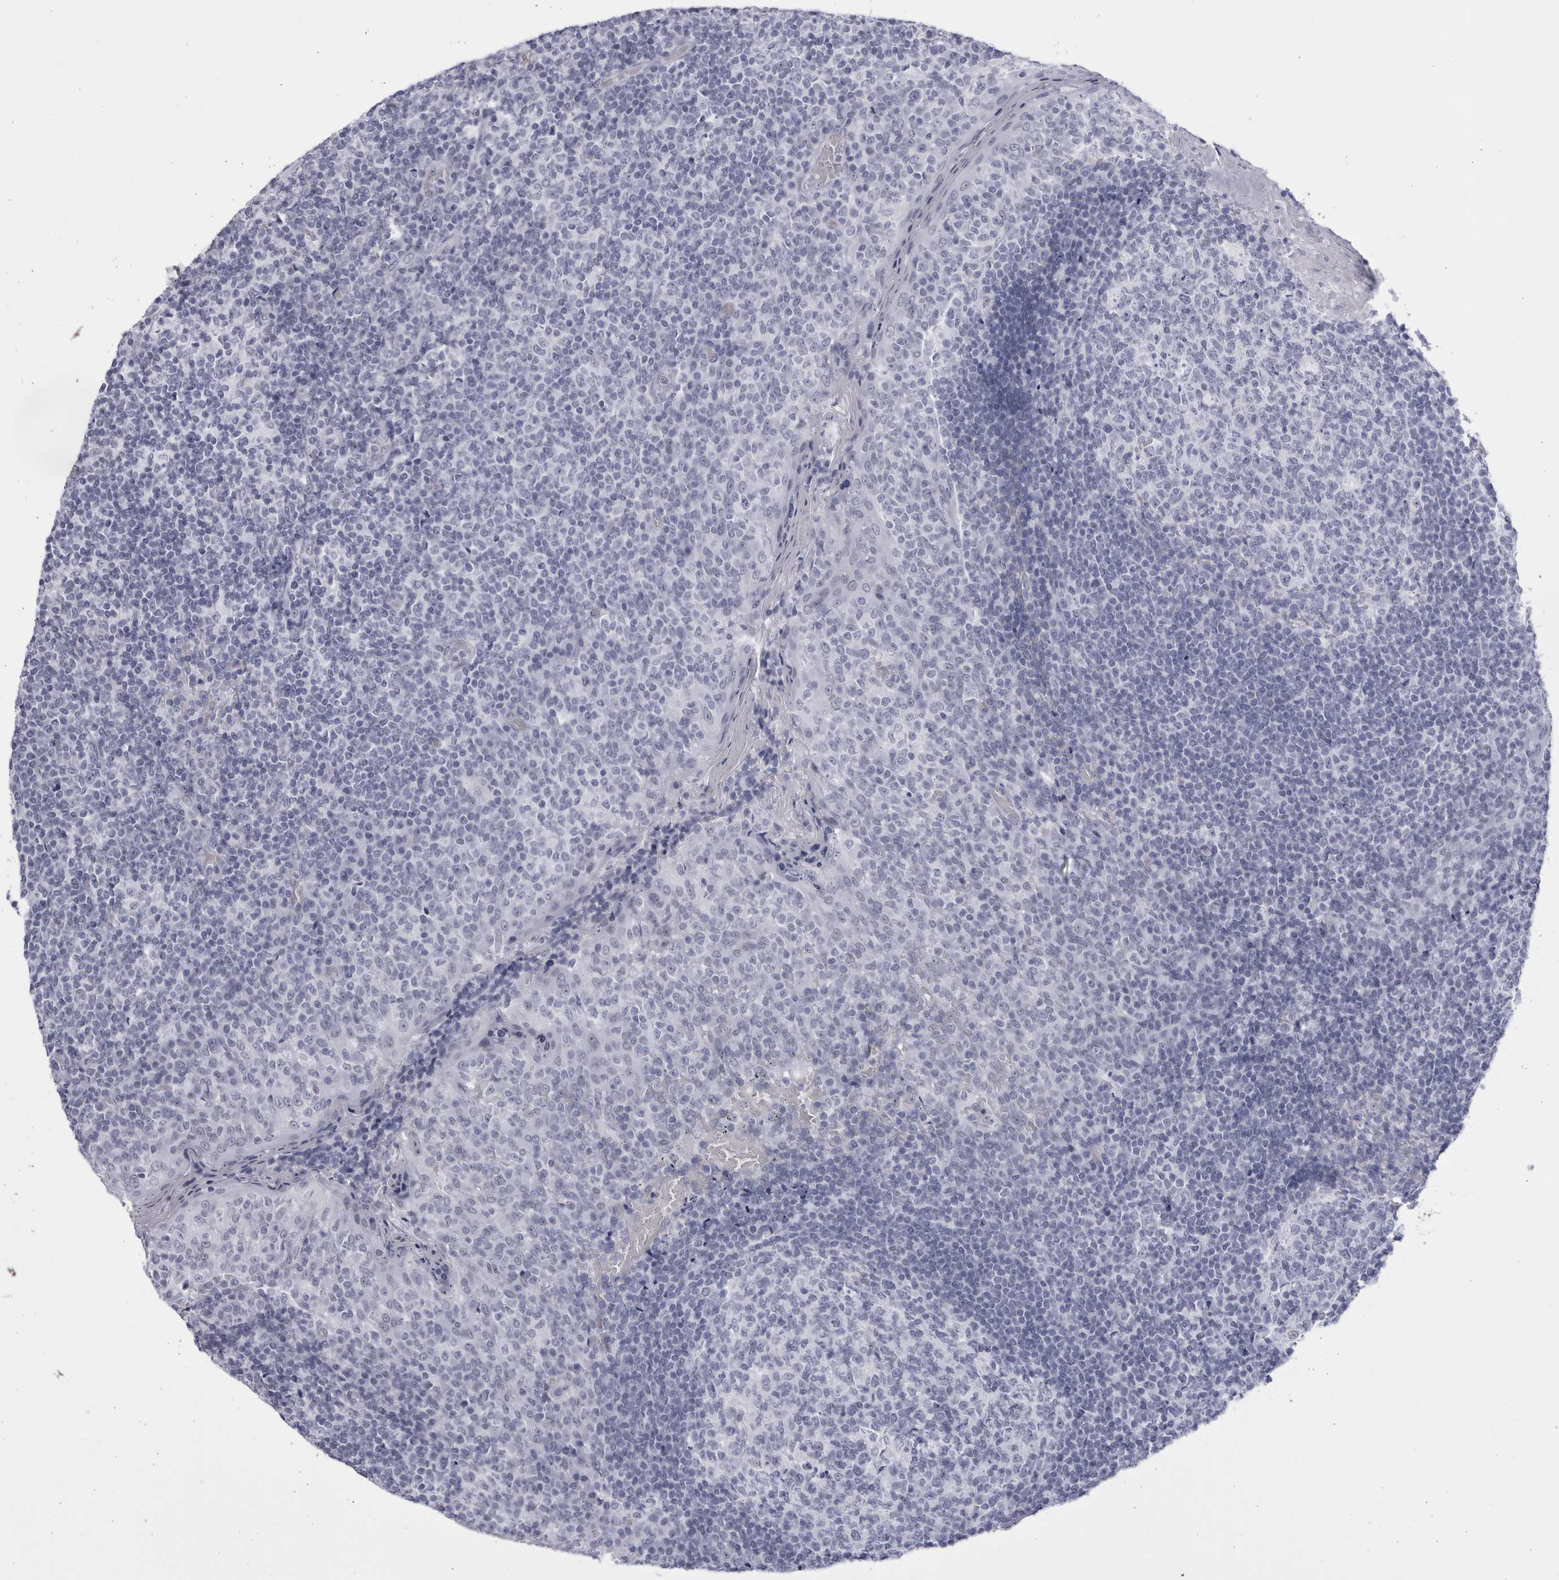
{"staining": {"intensity": "negative", "quantity": "none", "location": "none"}, "tissue": "tonsil", "cell_type": "Germinal center cells", "image_type": "normal", "snomed": [{"axis": "morphology", "description": "Normal tissue, NOS"}, {"axis": "topography", "description": "Tonsil"}], "caption": "Human tonsil stained for a protein using immunohistochemistry shows no expression in germinal center cells.", "gene": "CCDC181", "patient": {"sex": "female", "age": 19}}